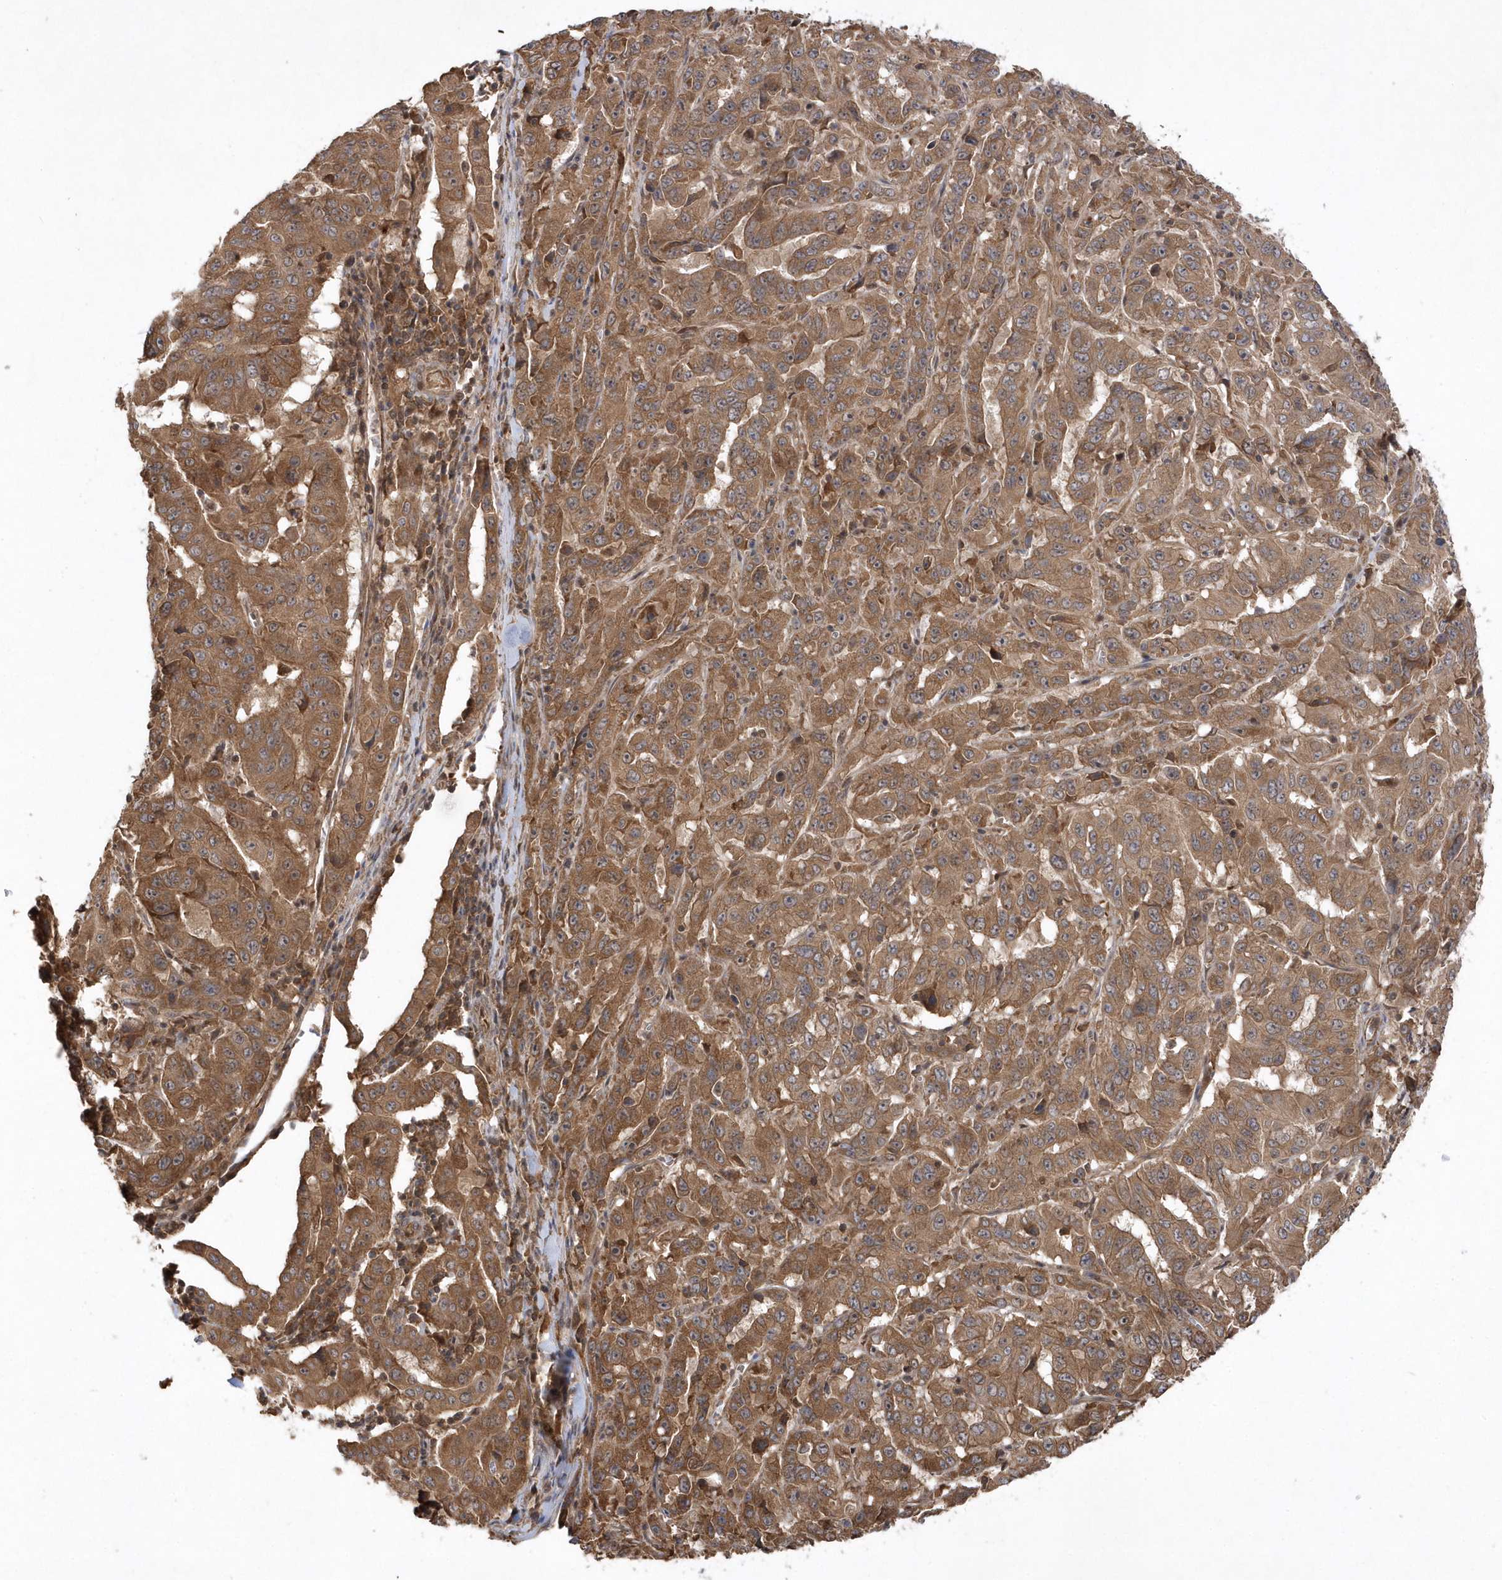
{"staining": {"intensity": "moderate", "quantity": ">75%", "location": "cytoplasmic/membranous"}, "tissue": "pancreatic cancer", "cell_type": "Tumor cells", "image_type": "cancer", "snomed": [{"axis": "morphology", "description": "Adenocarcinoma, NOS"}, {"axis": "topography", "description": "Pancreas"}], "caption": "This image shows pancreatic cancer (adenocarcinoma) stained with immunohistochemistry to label a protein in brown. The cytoplasmic/membranous of tumor cells show moderate positivity for the protein. Nuclei are counter-stained blue.", "gene": "GFM2", "patient": {"sex": "male", "age": 63}}